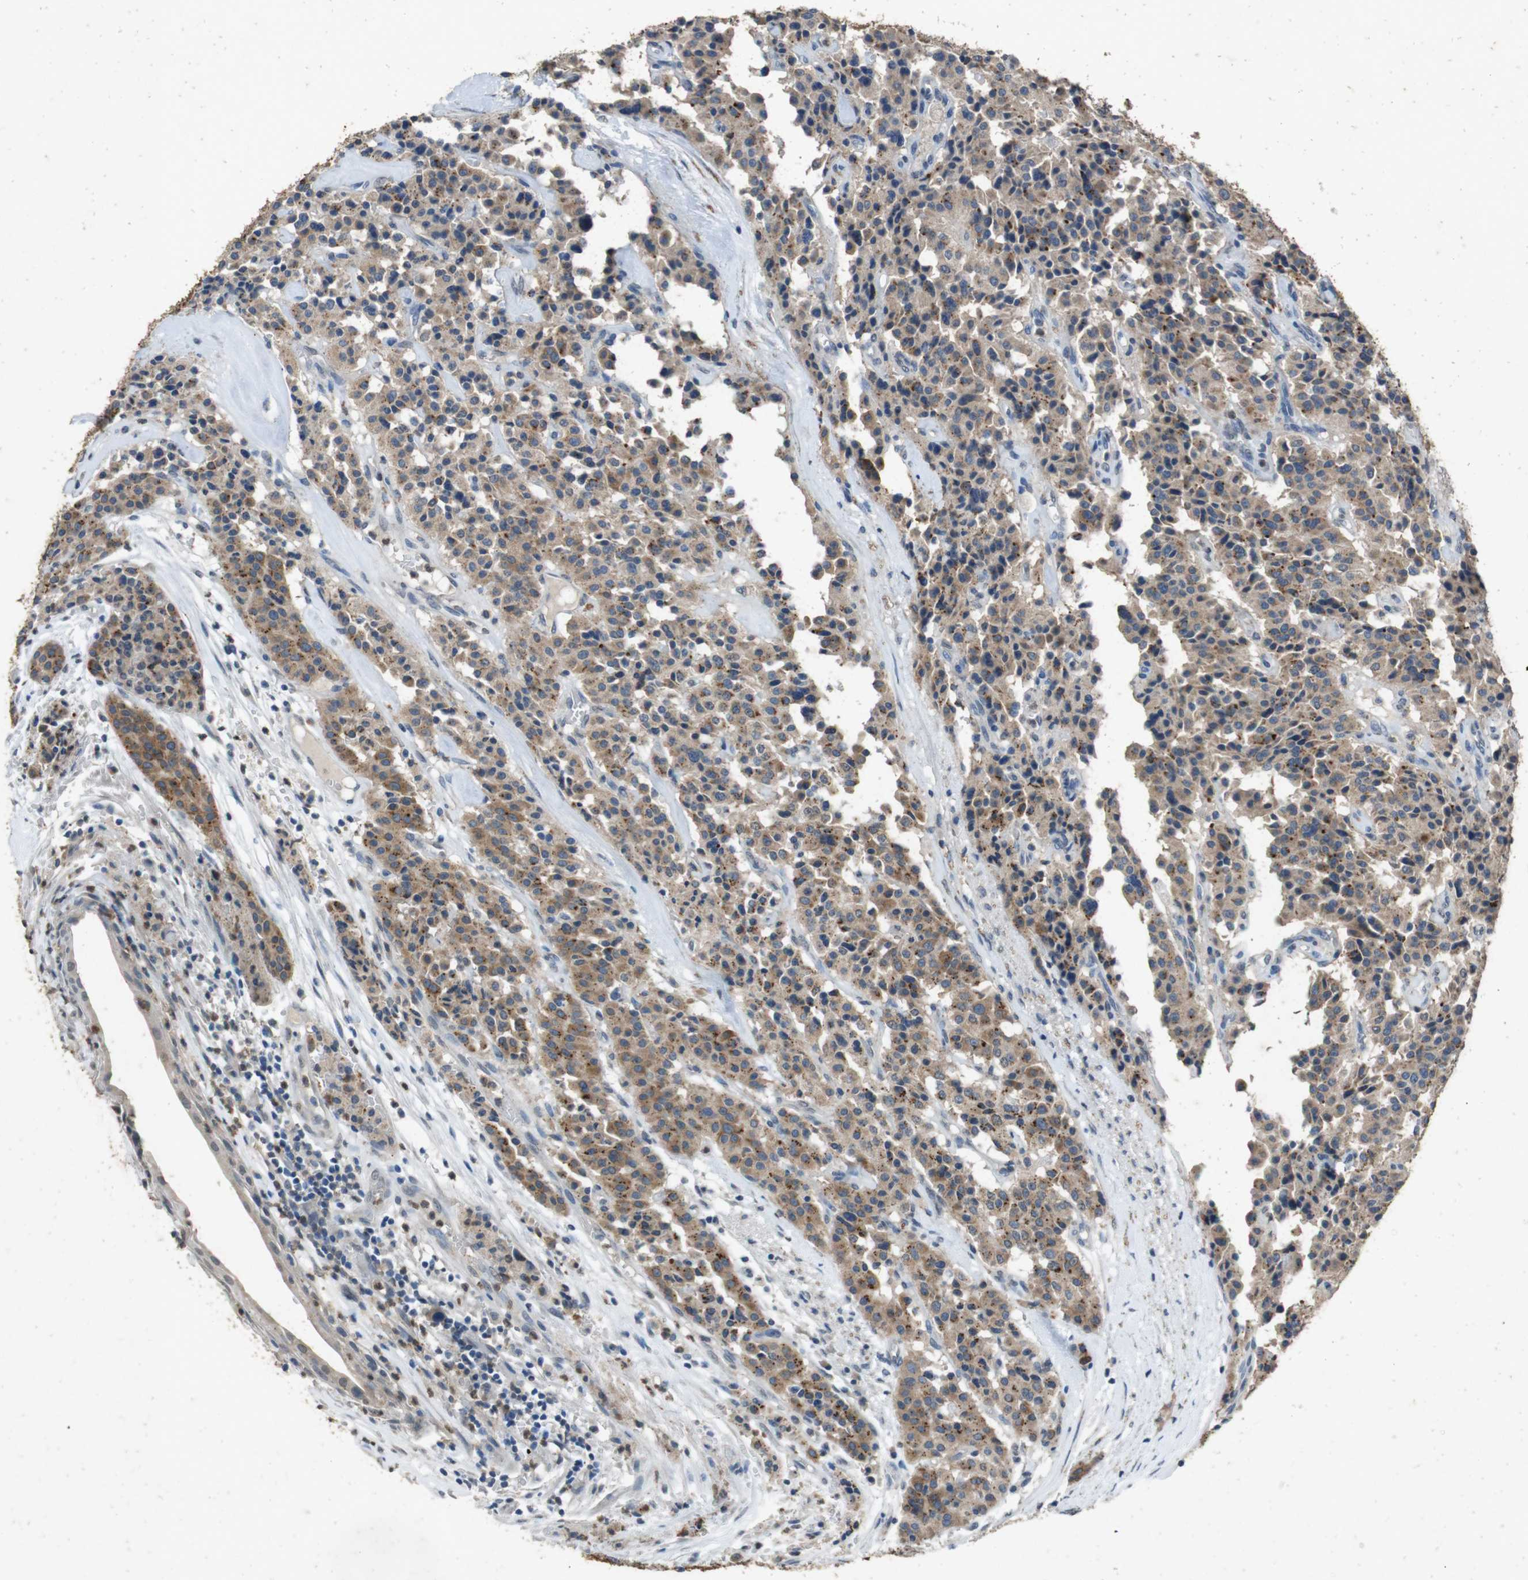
{"staining": {"intensity": "moderate", "quantity": ">75%", "location": "cytoplasmic/membranous"}, "tissue": "carcinoid", "cell_type": "Tumor cells", "image_type": "cancer", "snomed": [{"axis": "morphology", "description": "Carcinoid, malignant, NOS"}, {"axis": "topography", "description": "Lung"}], "caption": "Immunohistochemistry photomicrograph of human malignant carcinoid stained for a protein (brown), which reveals medium levels of moderate cytoplasmic/membranous expression in about >75% of tumor cells.", "gene": "STBD1", "patient": {"sex": "male", "age": 30}}